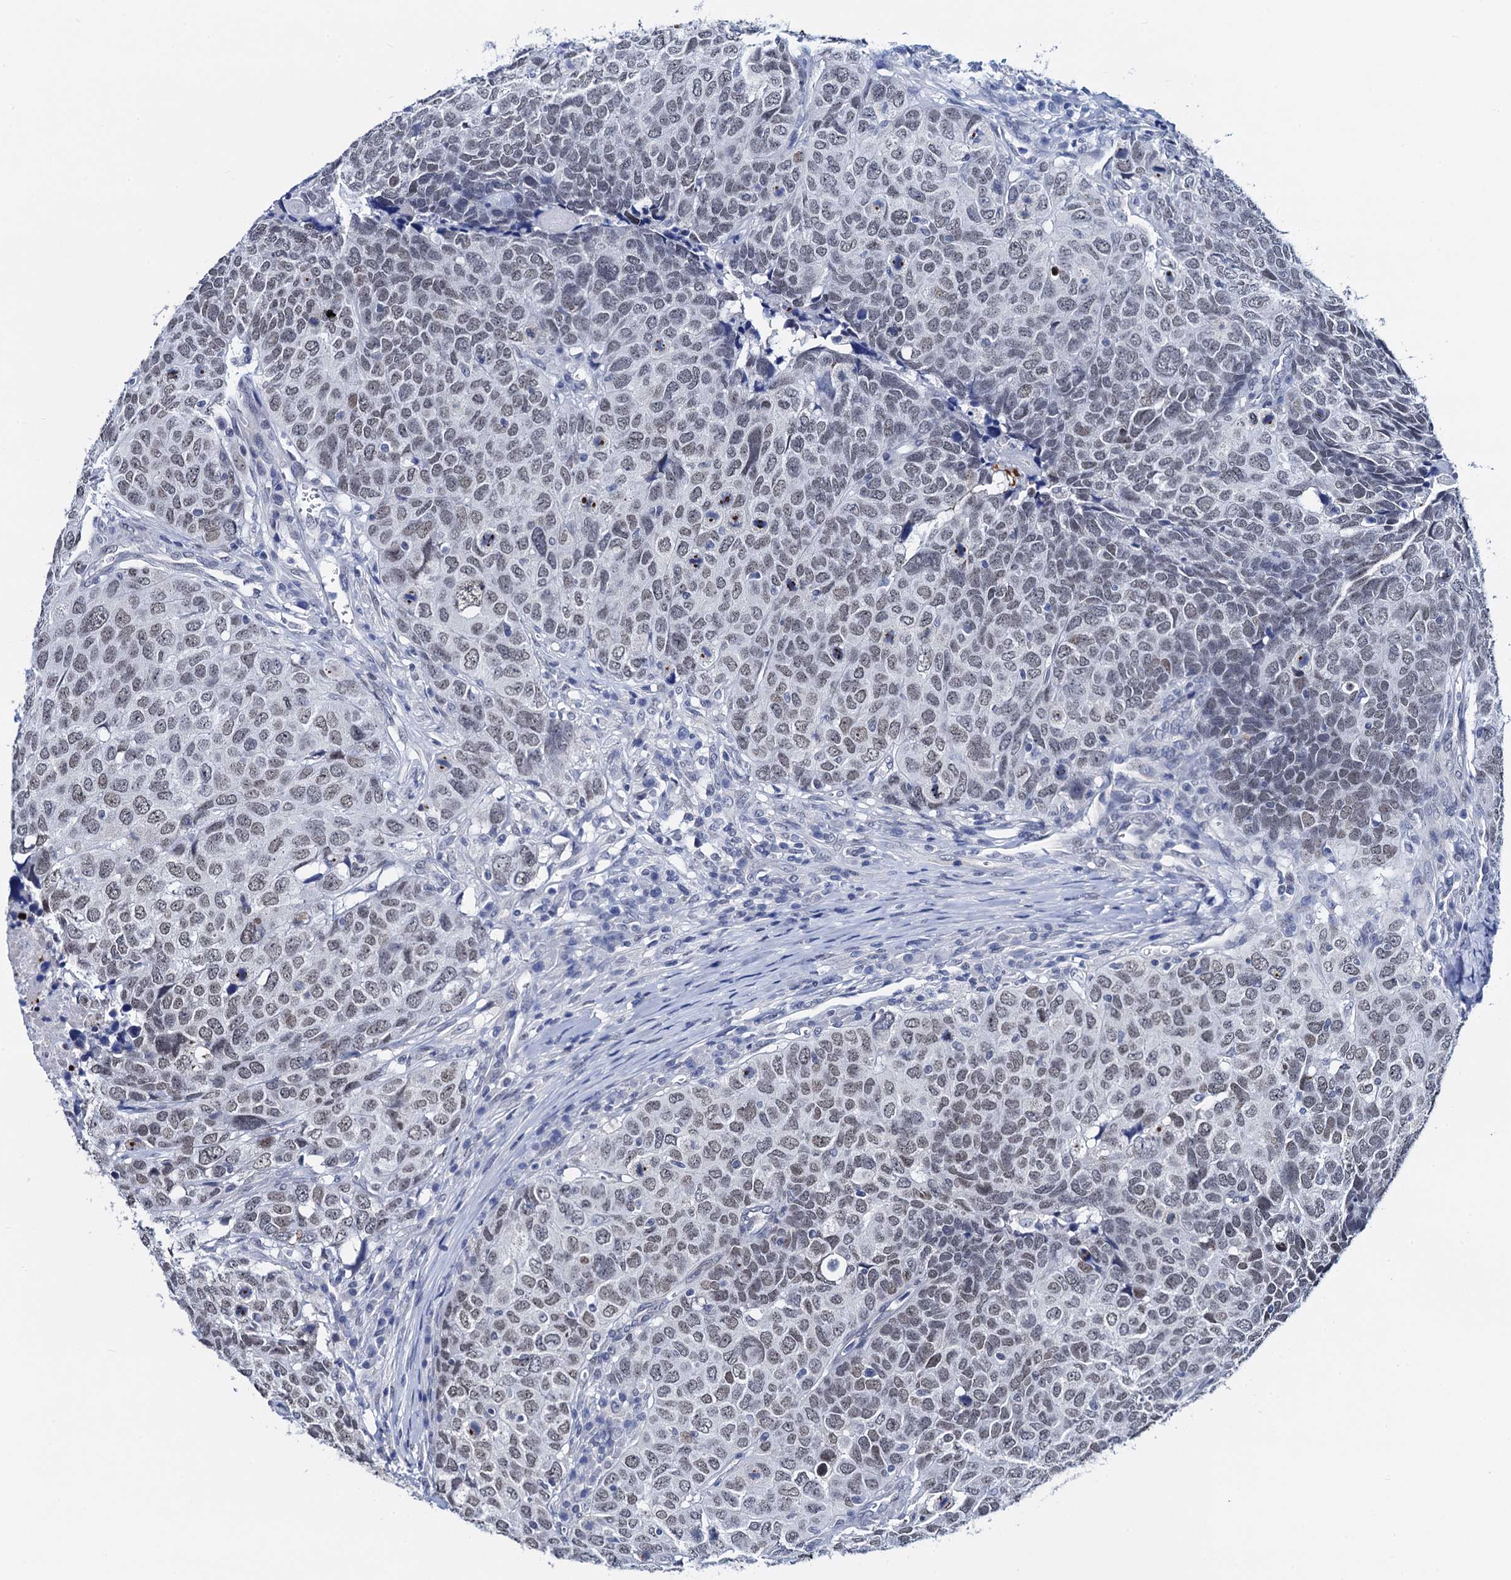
{"staining": {"intensity": "weak", "quantity": "25%-75%", "location": "nuclear"}, "tissue": "head and neck cancer", "cell_type": "Tumor cells", "image_type": "cancer", "snomed": [{"axis": "morphology", "description": "Squamous cell carcinoma, NOS"}, {"axis": "topography", "description": "Head-Neck"}], "caption": "Immunohistochemical staining of head and neck cancer (squamous cell carcinoma) shows weak nuclear protein expression in approximately 25%-75% of tumor cells.", "gene": "C16orf87", "patient": {"sex": "male", "age": 66}}